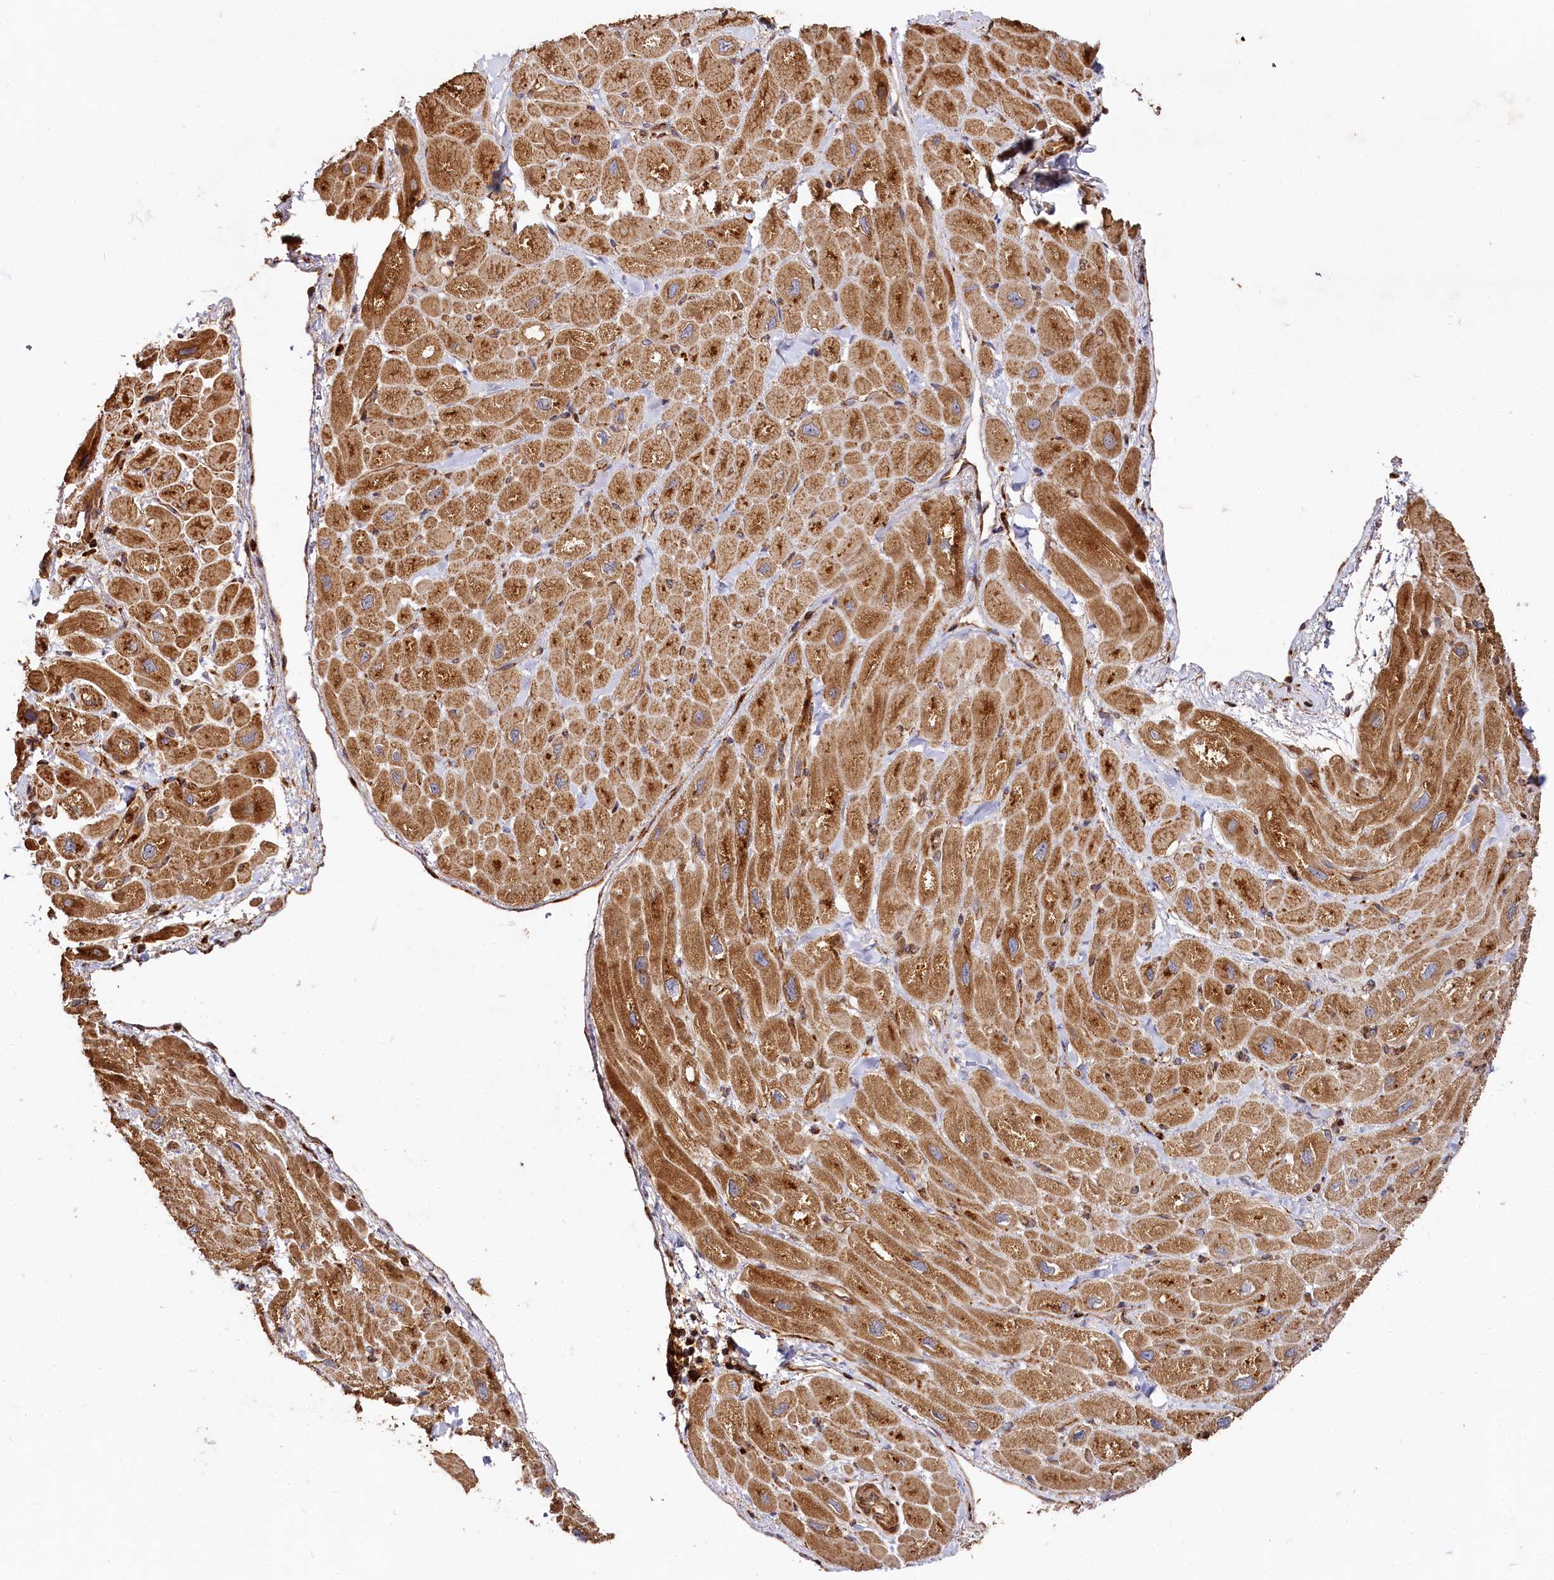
{"staining": {"intensity": "moderate", "quantity": ">75%", "location": "cytoplasmic/membranous"}, "tissue": "heart muscle", "cell_type": "Cardiomyocytes", "image_type": "normal", "snomed": [{"axis": "morphology", "description": "Normal tissue, NOS"}, {"axis": "topography", "description": "Heart"}], "caption": "An immunohistochemistry micrograph of unremarkable tissue is shown. Protein staining in brown shows moderate cytoplasmic/membranous positivity in heart muscle within cardiomyocytes.", "gene": "WDR73", "patient": {"sex": "male", "age": 65}}